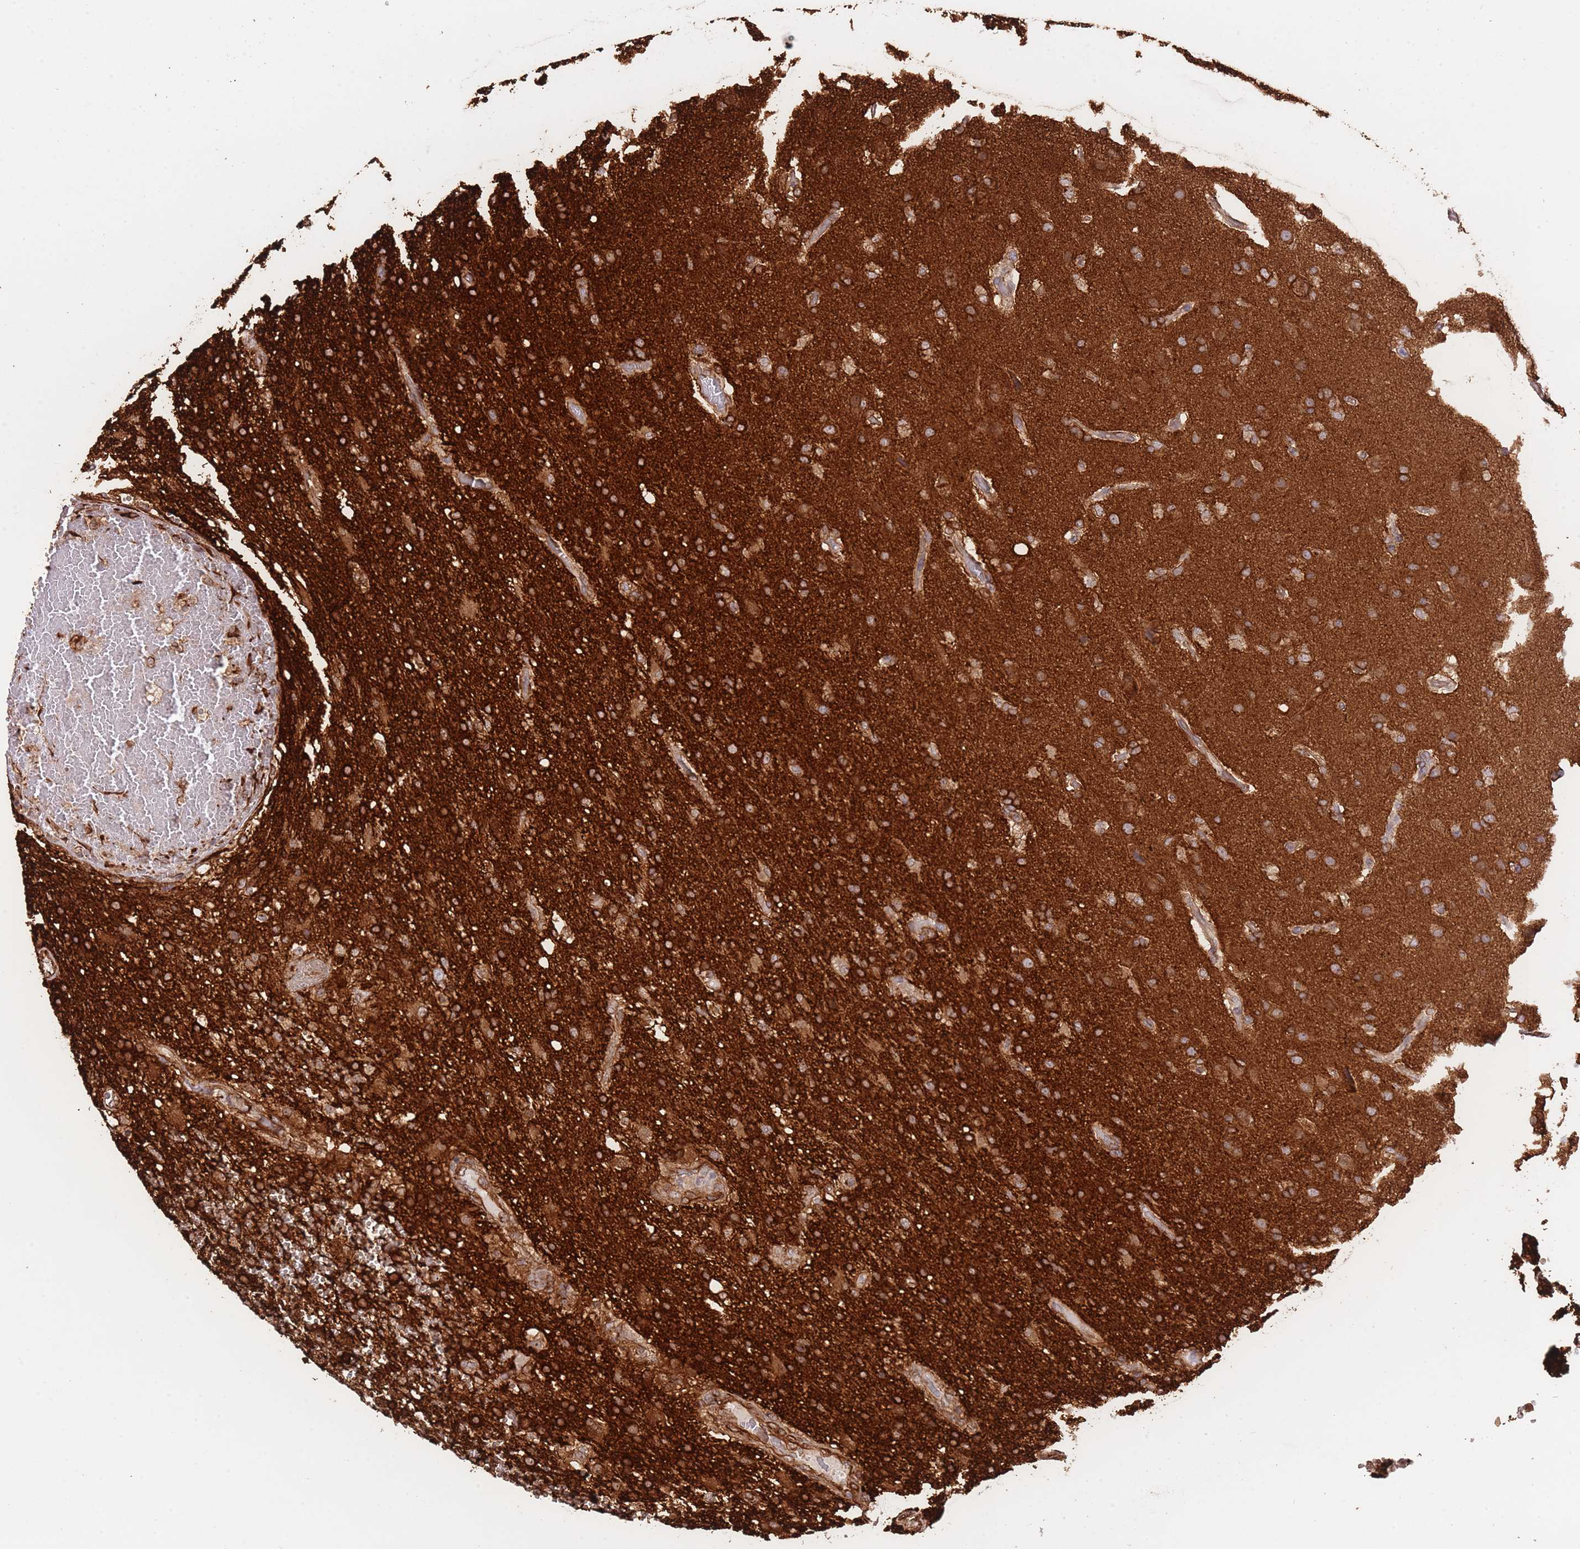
{"staining": {"intensity": "strong", "quantity": ">75%", "location": "cytoplasmic/membranous"}, "tissue": "glioma", "cell_type": "Tumor cells", "image_type": "cancer", "snomed": [{"axis": "morphology", "description": "Glioma, malignant, High grade"}, {"axis": "topography", "description": "Brain"}], "caption": "Tumor cells reveal high levels of strong cytoplasmic/membranous expression in about >75% of cells in malignant high-grade glioma.", "gene": "EXOSC8", "patient": {"sex": "female", "age": 74}}